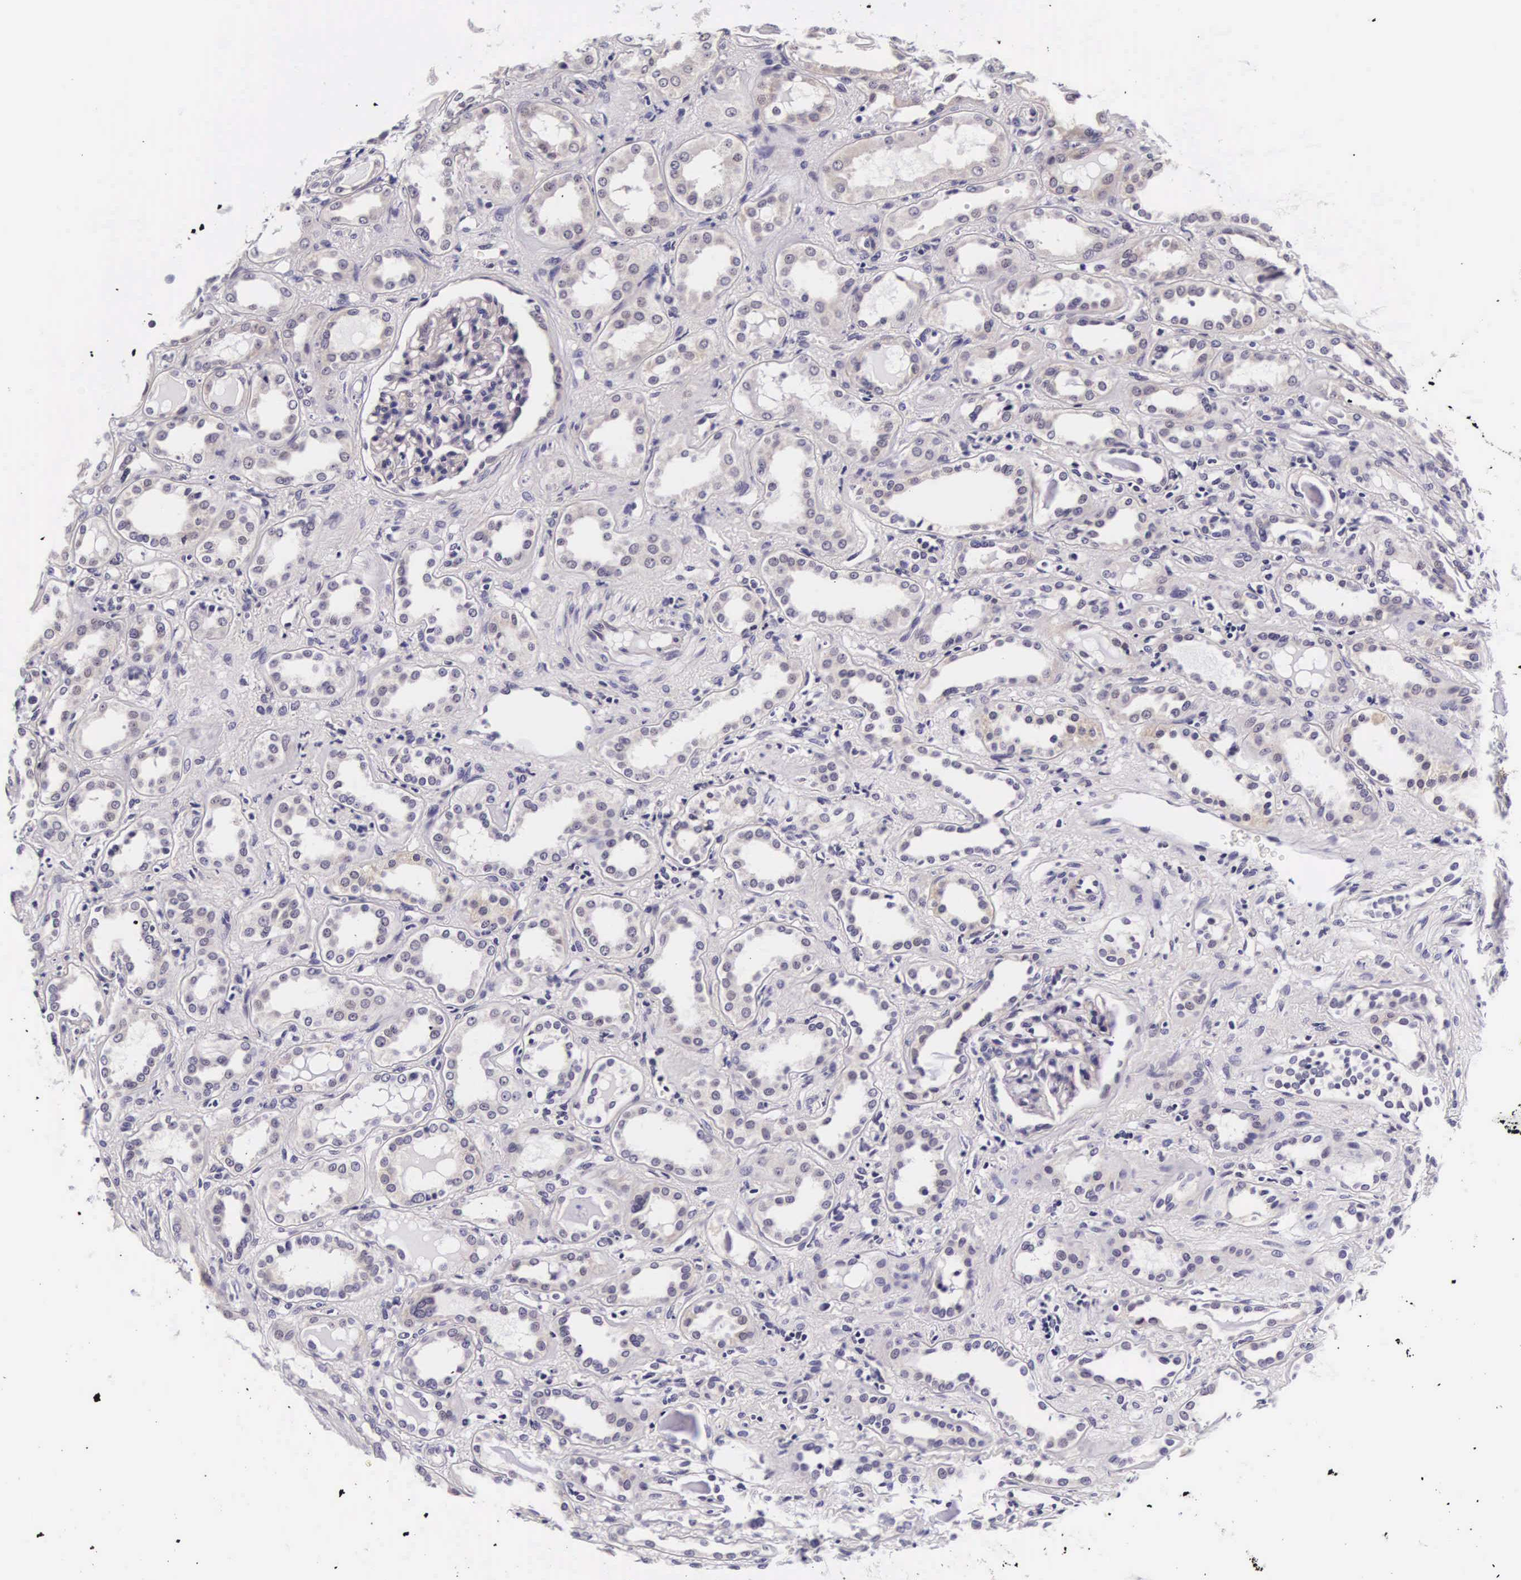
{"staining": {"intensity": "negative", "quantity": "none", "location": "none"}, "tissue": "kidney", "cell_type": "Cells in glomeruli", "image_type": "normal", "snomed": [{"axis": "morphology", "description": "Normal tissue, NOS"}, {"axis": "topography", "description": "Kidney"}], "caption": "IHC of benign human kidney reveals no expression in cells in glomeruli. (Brightfield microscopy of DAB immunohistochemistry at high magnification).", "gene": "PHETA2", "patient": {"sex": "male", "age": 36}}